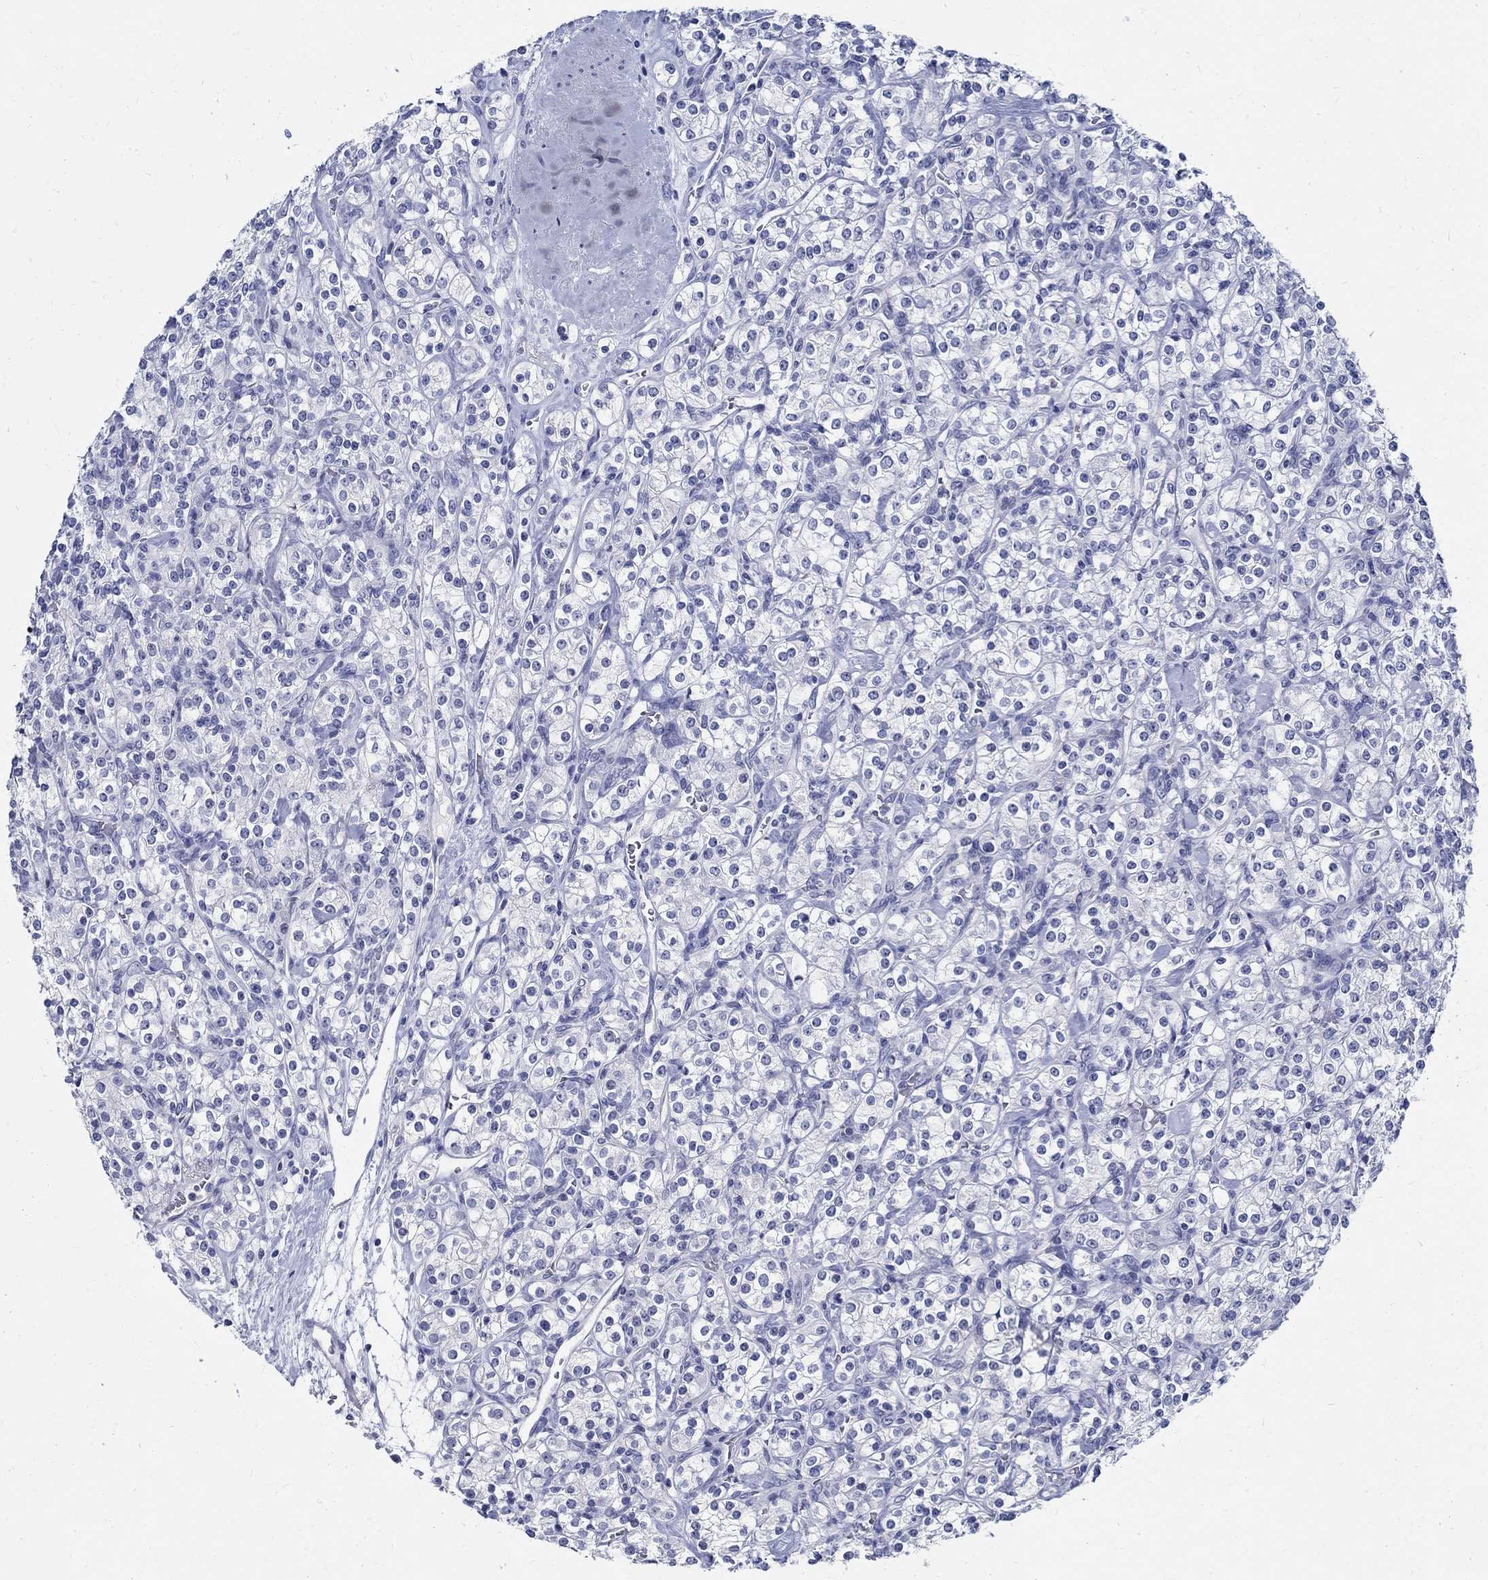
{"staining": {"intensity": "negative", "quantity": "none", "location": "none"}, "tissue": "renal cancer", "cell_type": "Tumor cells", "image_type": "cancer", "snomed": [{"axis": "morphology", "description": "Adenocarcinoma, NOS"}, {"axis": "topography", "description": "Kidney"}], "caption": "Histopathology image shows no significant protein staining in tumor cells of renal cancer.", "gene": "BSPRY", "patient": {"sex": "male", "age": 77}}